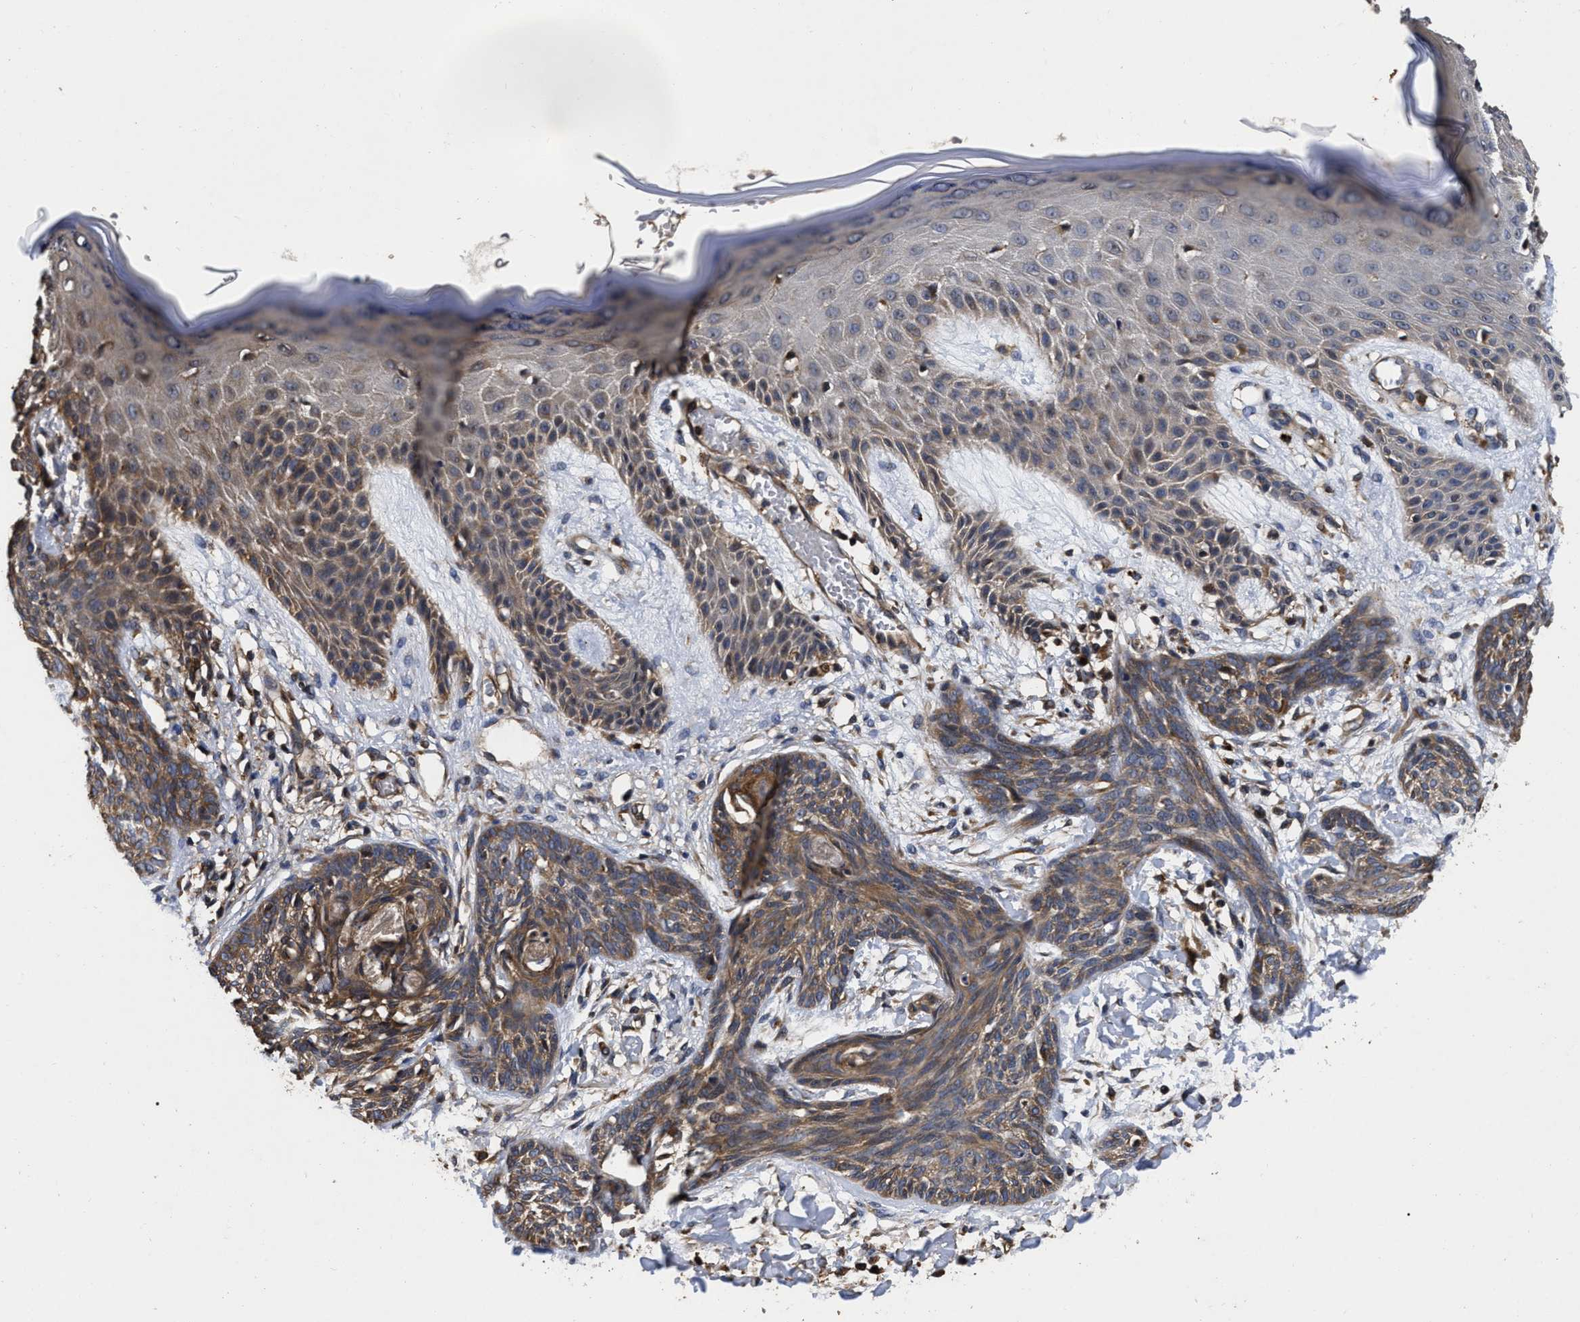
{"staining": {"intensity": "weak", "quantity": ">75%", "location": "cytoplasmic/membranous"}, "tissue": "skin cancer", "cell_type": "Tumor cells", "image_type": "cancer", "snomed": [{"axis": "morphology", "description": "Basal cell carcinoma"}, {"axis": "topography", "description": "Skin"}], "caption": "Immunohistochemistry (IHC) (DAB) staining of basal cell carcinoma (skin) shows weak cytoplasmic/membranous protein positivity in about >75% of tumor cells.", "gene": "ABCG8", "patient": {"sex": "female", "age": 59}}